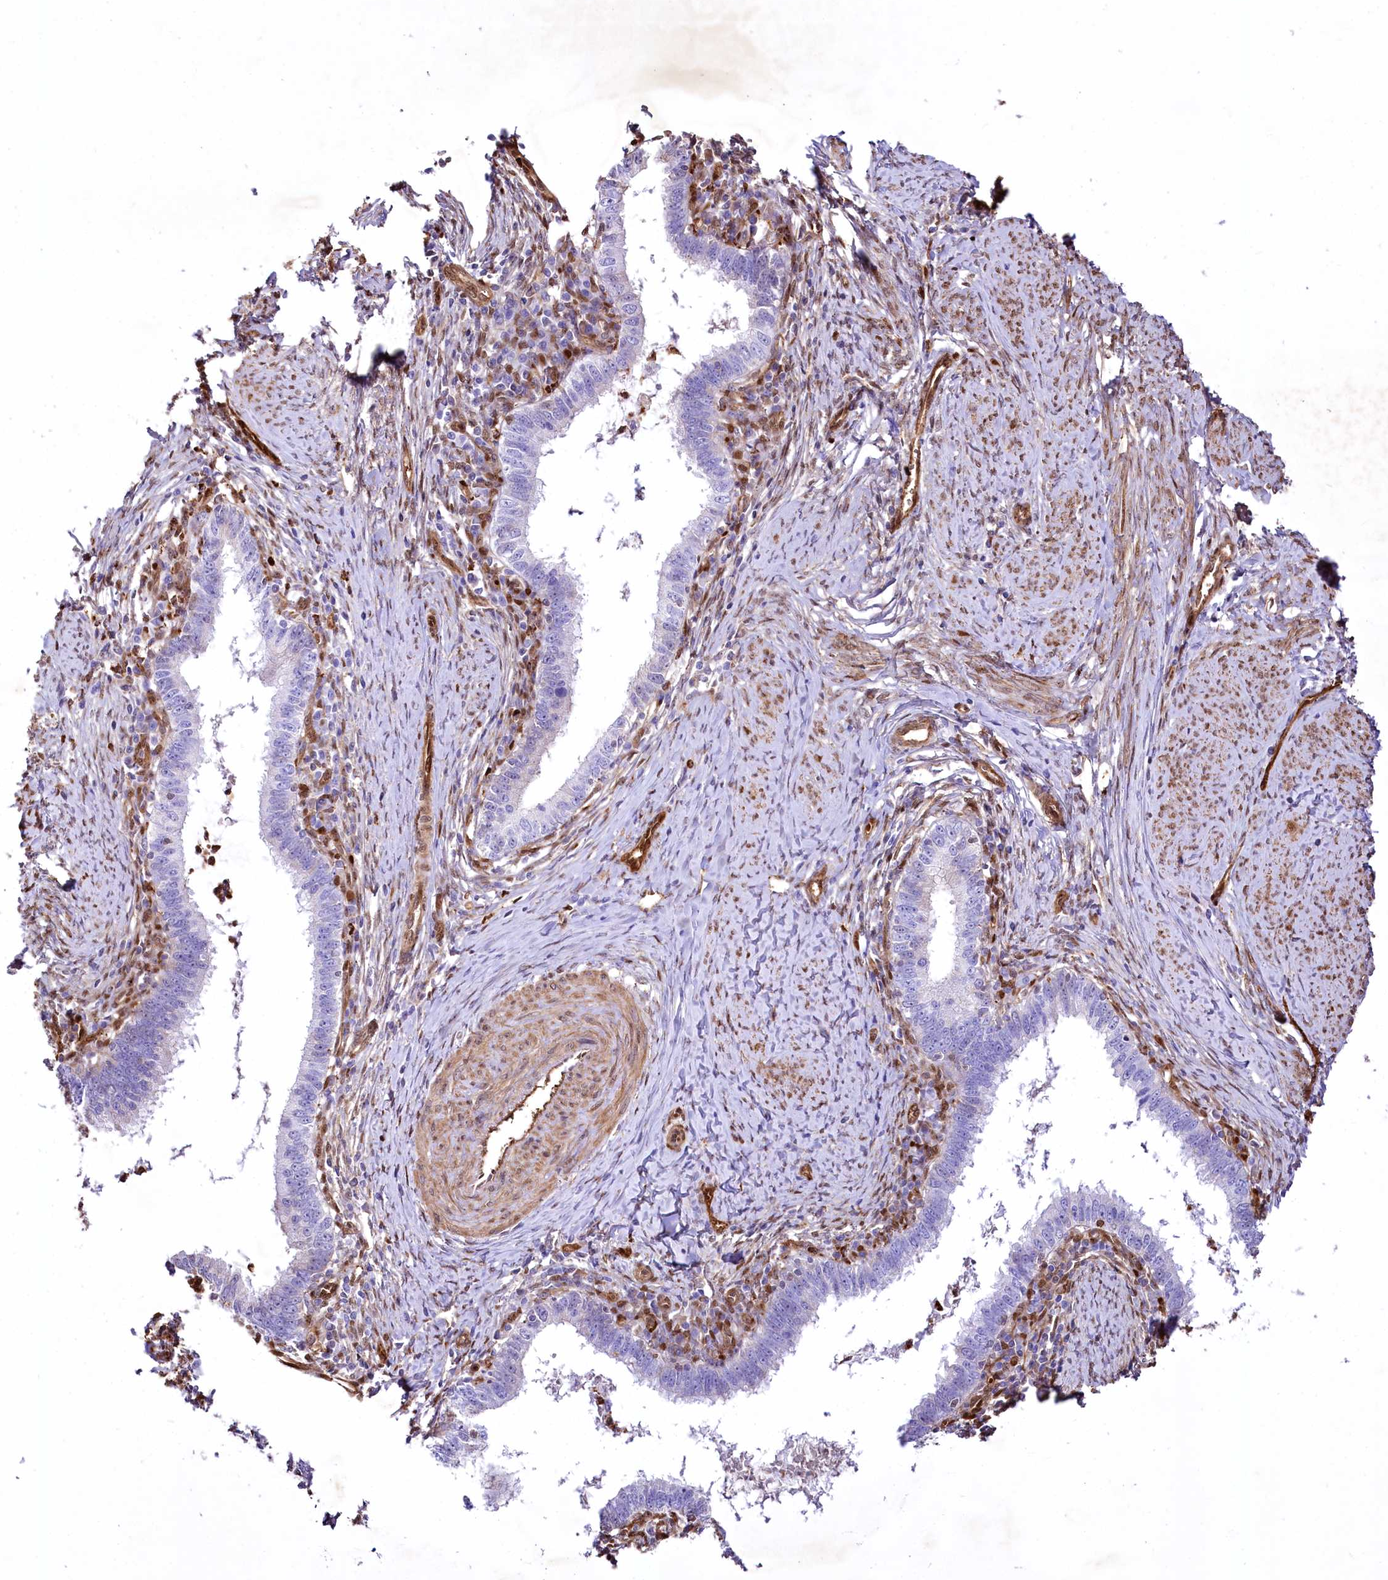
{"staining": {"intensity": "negative", "quantity": "none", "location": "none"}, "tissue": "cervical cancer", "cell_type": "Tumor cells", "image_type": "cancer", "snomed": [{"axis": "morphology", "description": "Adenocarcinoma, NOS"}, {"axis": "topography", "description": "Cervix"}], "caption": "Tumor cells are negative for protein expression in human adenocarcinoma (cervical).", "gene": "PTMS", "patient": {"sex": "female", "age": 36}}